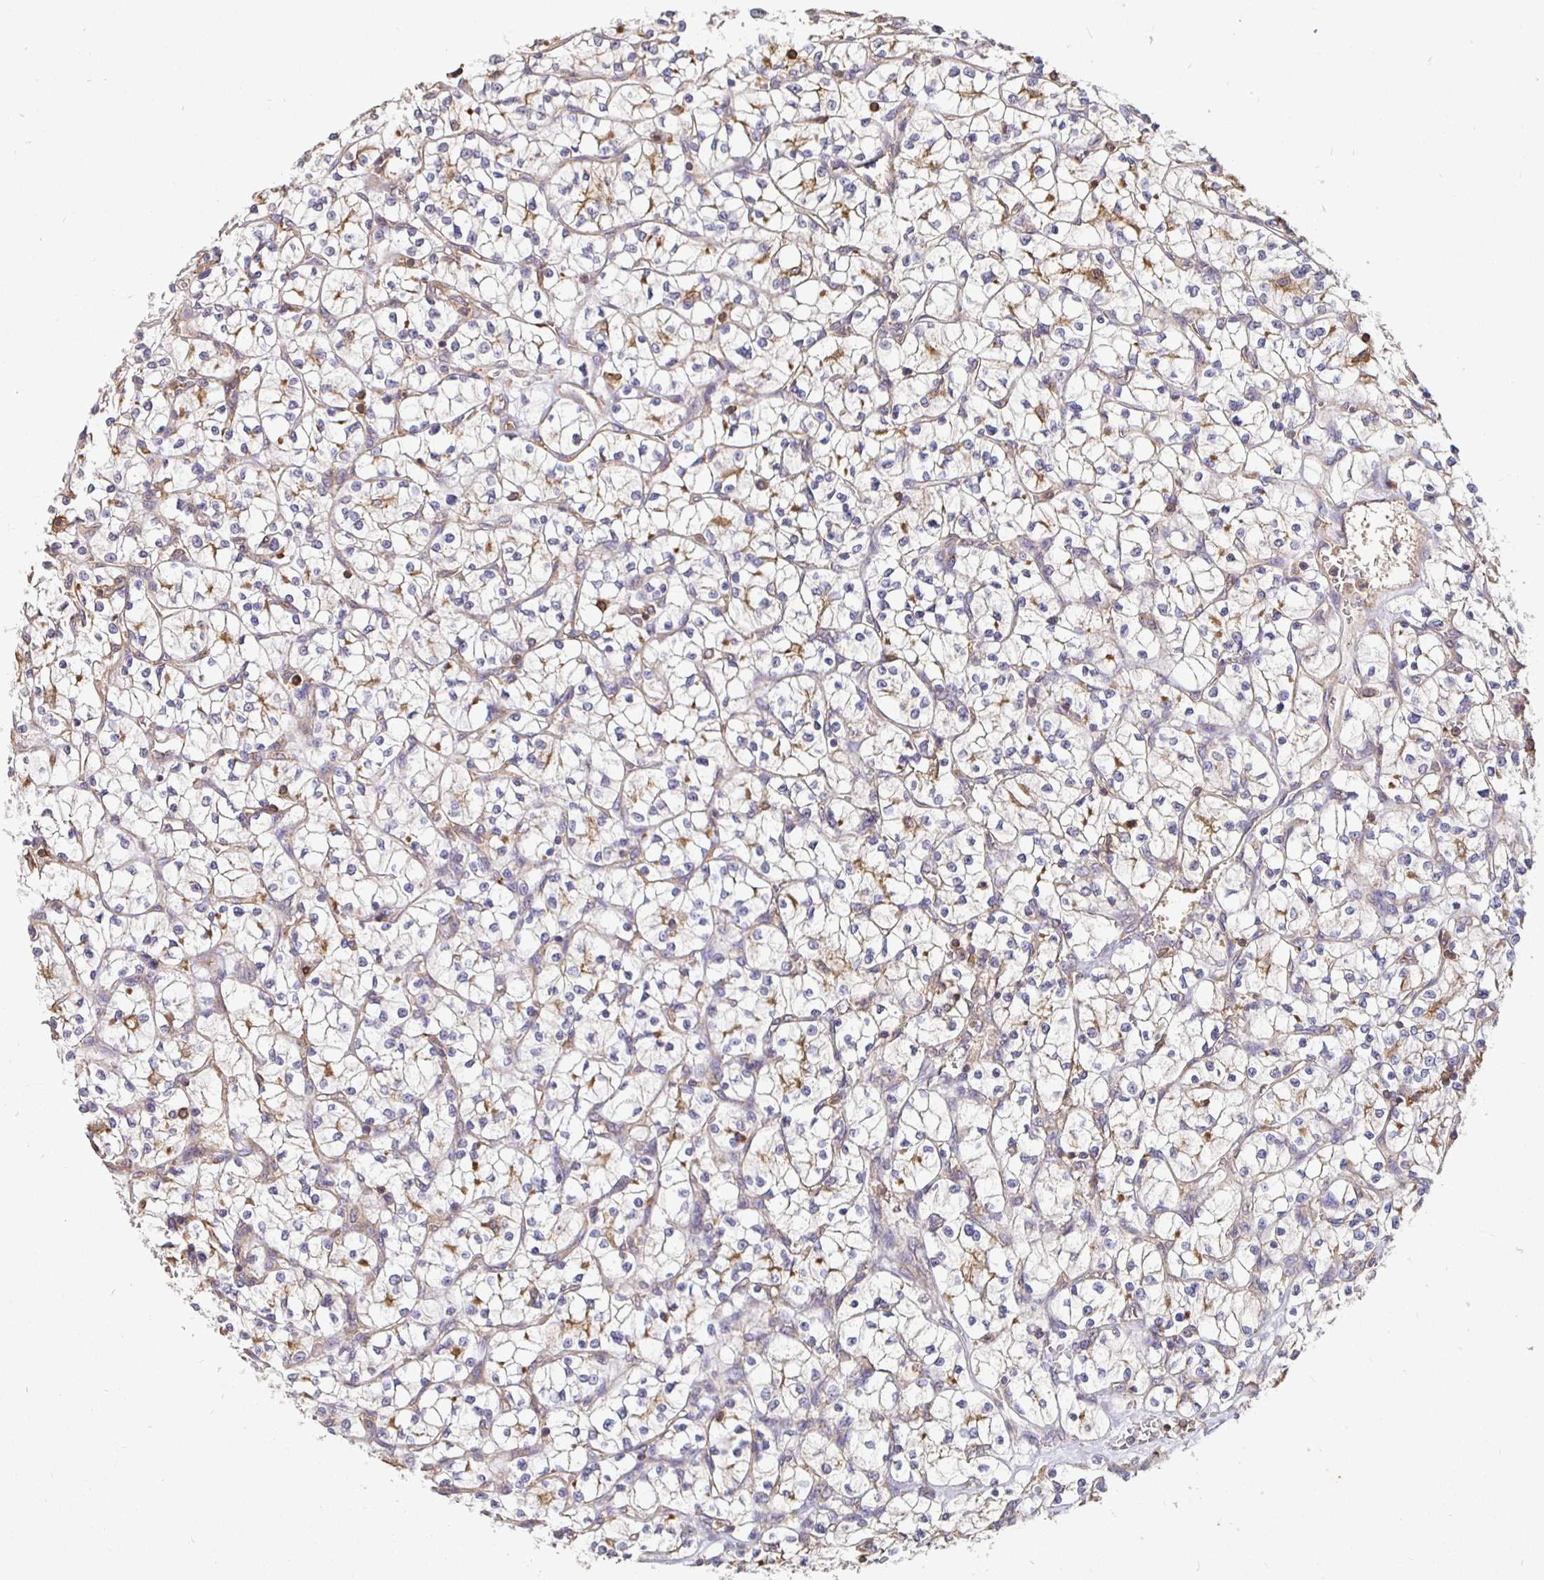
{"staining": {"intensity": "weak", "quantity": "<25%", "location": "cytoplasmic/membranous"}, "tissue": "renal cancer", "cell_type": "Tumor cells", "image_type": "cancer", "snomed": [{"axis": "morphology", "description": "Adenocarcinoma, NOS"}, {"axis": "topography", "description": "Kidney"}], "caption": "Tumor cells are negative for protein expression in human renal cancer (adenocarcinoma).", "gene": "C1QTNF7", "patient": {"sex": "female", "age": 64}}